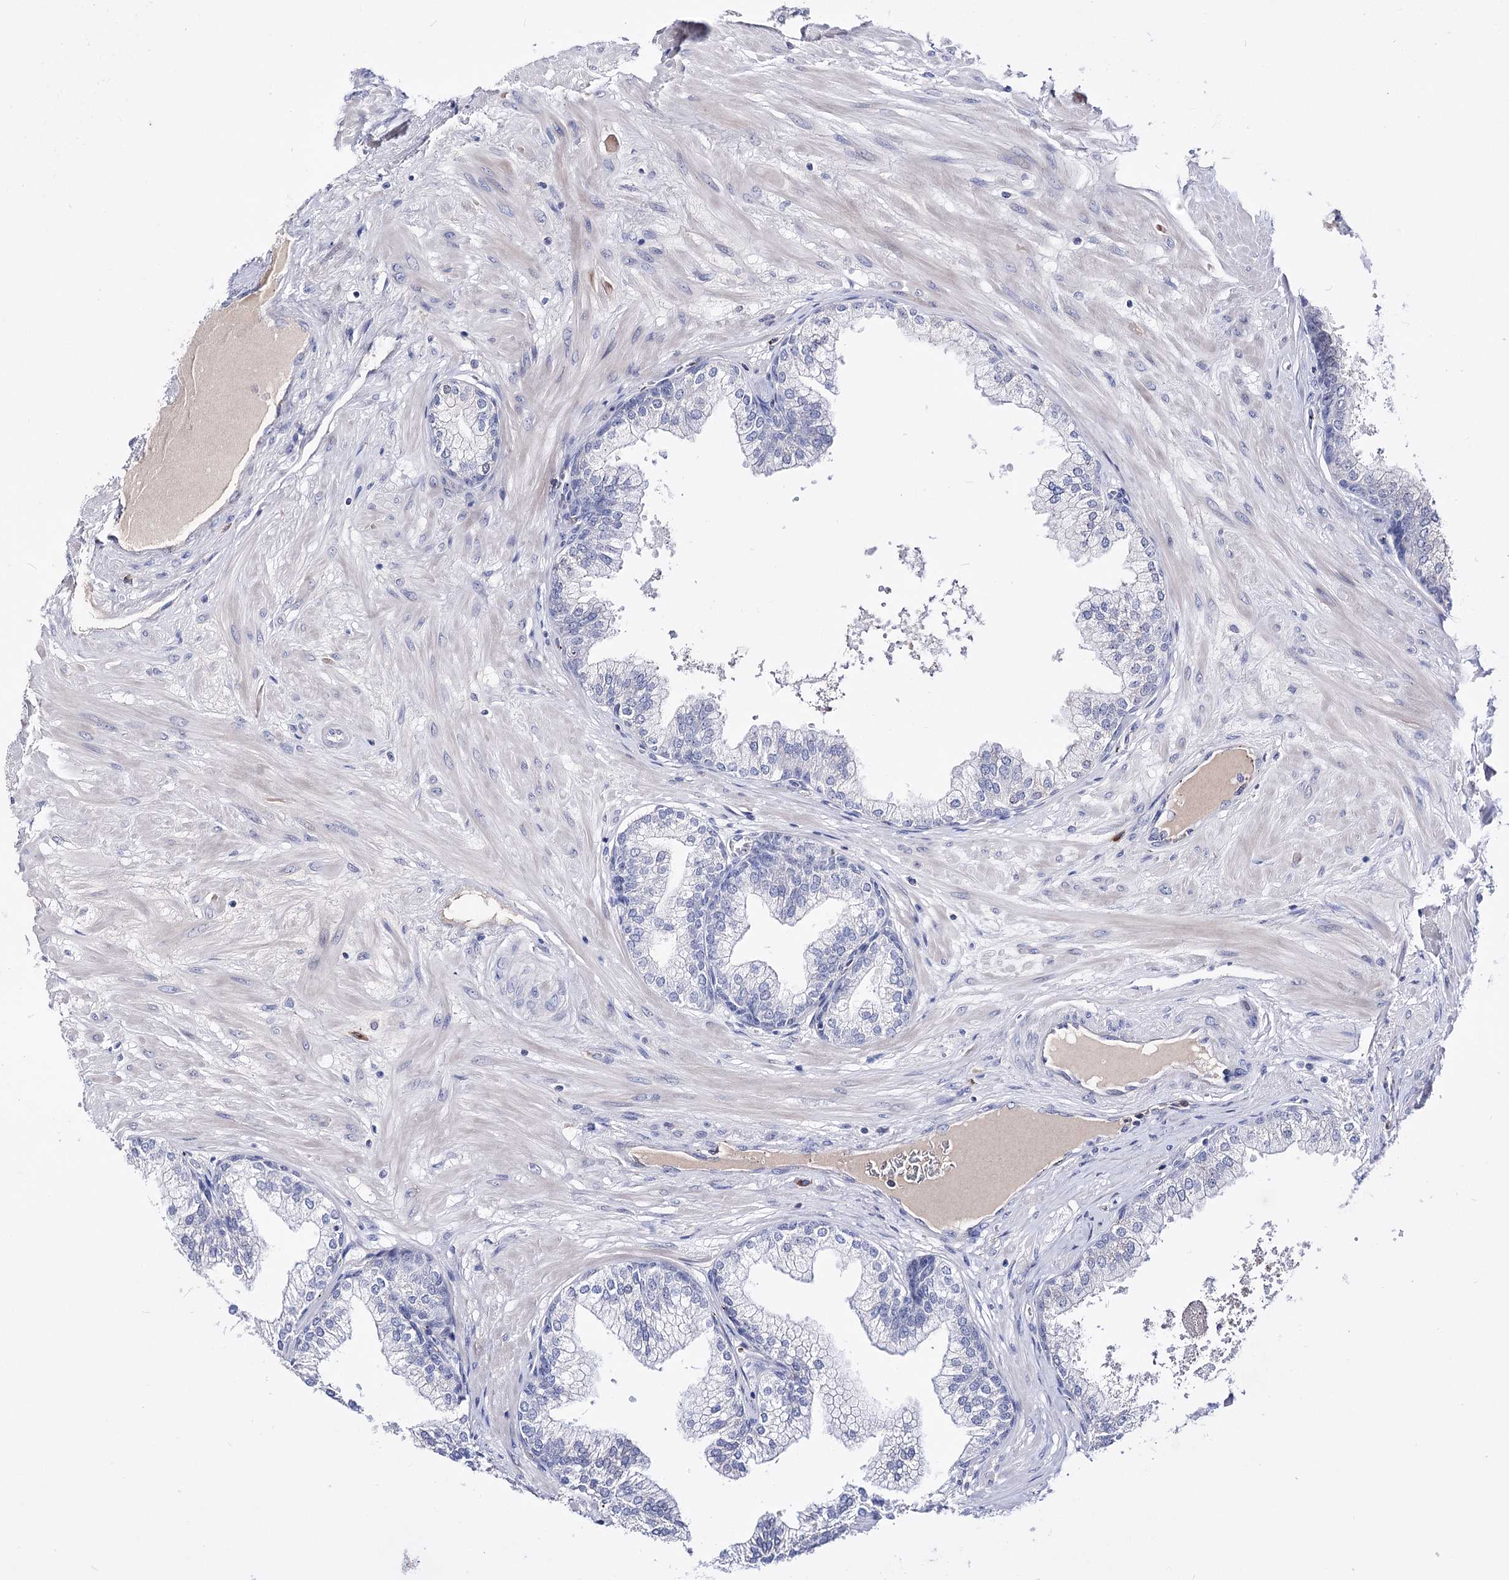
{"staining": {"intensity": "negative", "quantity": "none", "location": "none"}, "tissue": "prostate", "cell_type": "Glandular cells", "image_type": "normal", "snomed": [{"axis": "morphology", "description": "Normal tissue, NOS"}, {"axis": "topography", "description": "Prostate"}], "caption": "Image shows no significant protein staining in glandular cells of normal prostate. Nuclei are stained in blue.", "gene": "PCGF5", "patient": {"sex": "male", "age": 60}}